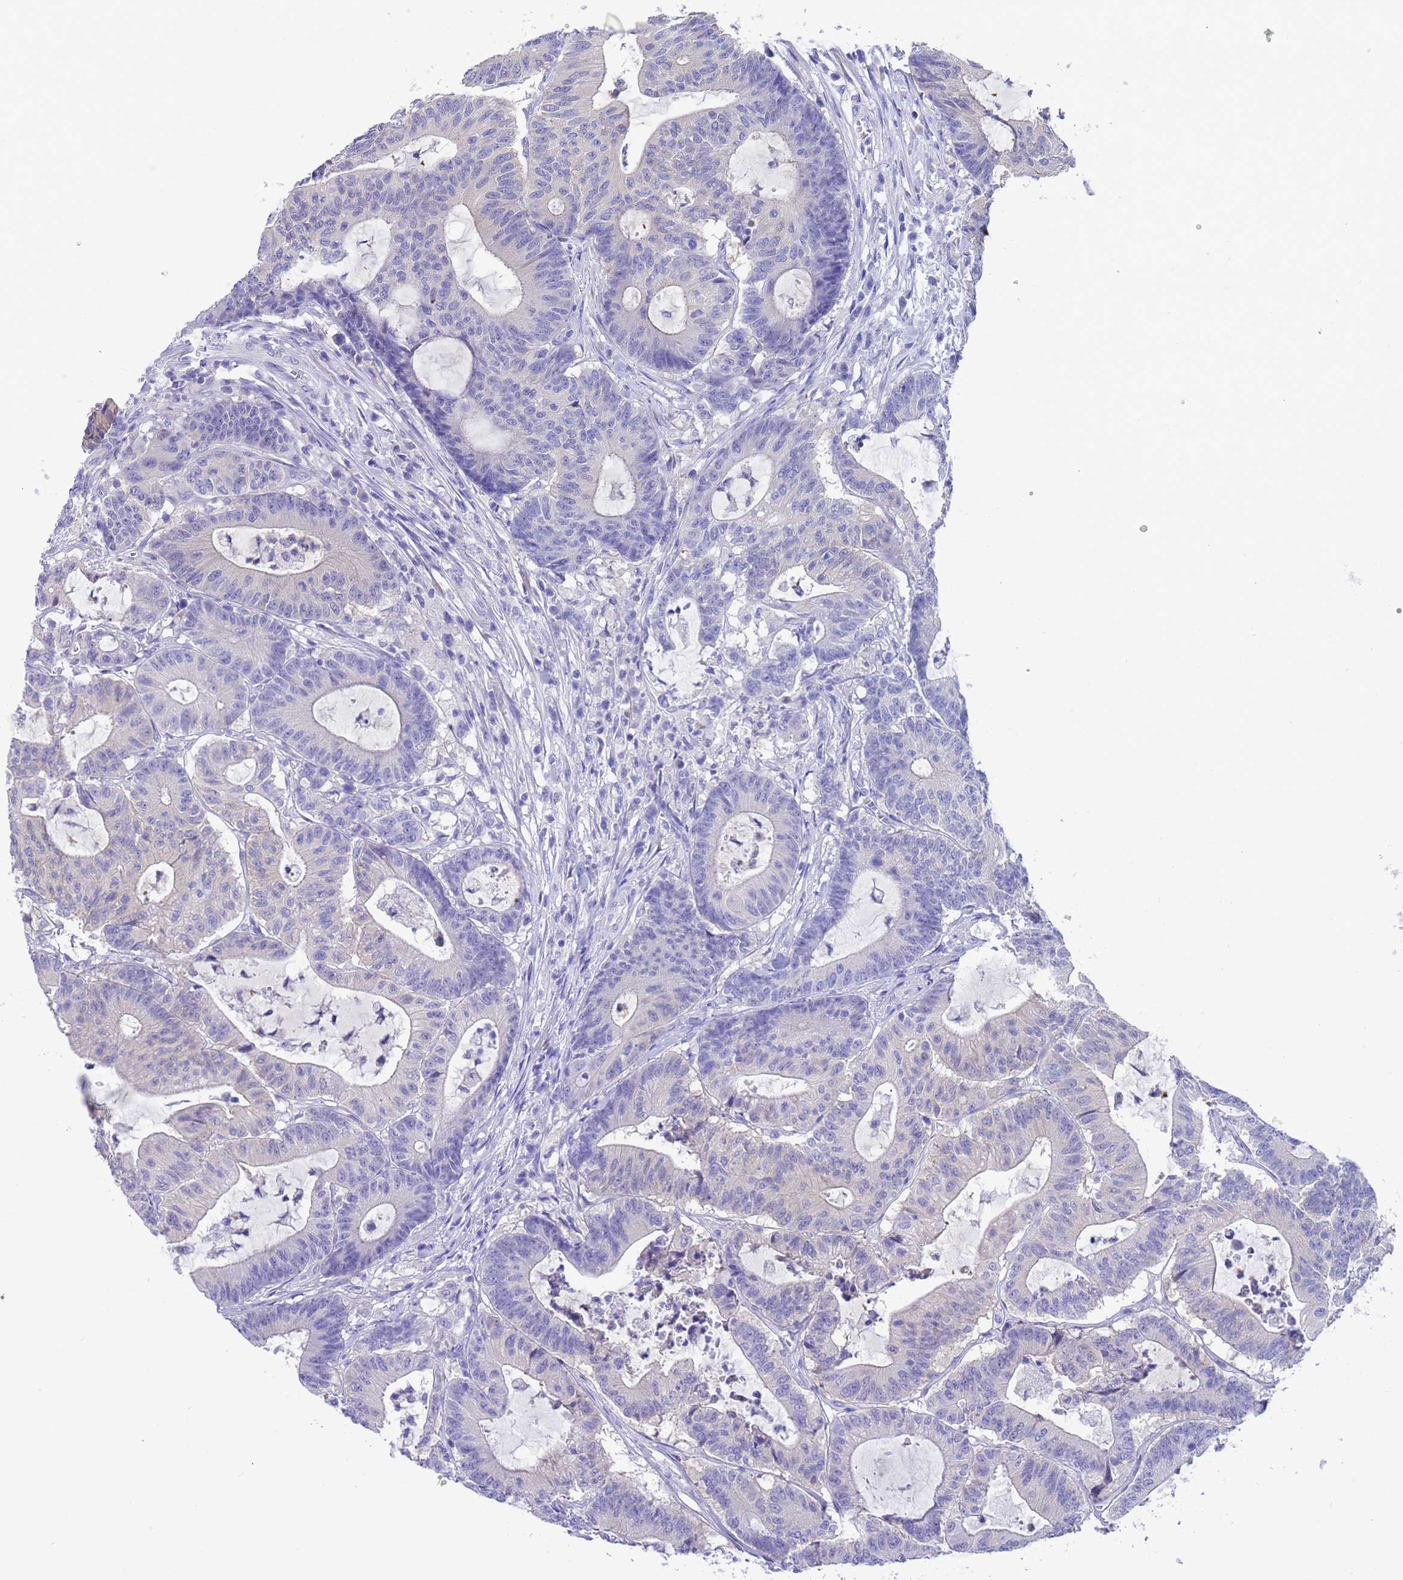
{"staining": {"intensity": "negative", "quantity": "none", "location": "none"}, "tissue": "colorectal cancer", "cell_type": "Tumor cells", "image_type": "cancer", "snomed": [{"axis": "morphology", "description": "Adenocarcinoma, NOS"}, {"axis": "topography", "description": "Colon"}], "caption": "DAB immunohistochemical staining of human colorectal cancer (adenocarcinoma) shows no significant expression in tumor cells.", "gene": "USP38", "patient": {"sex": "female", "age": 84}}